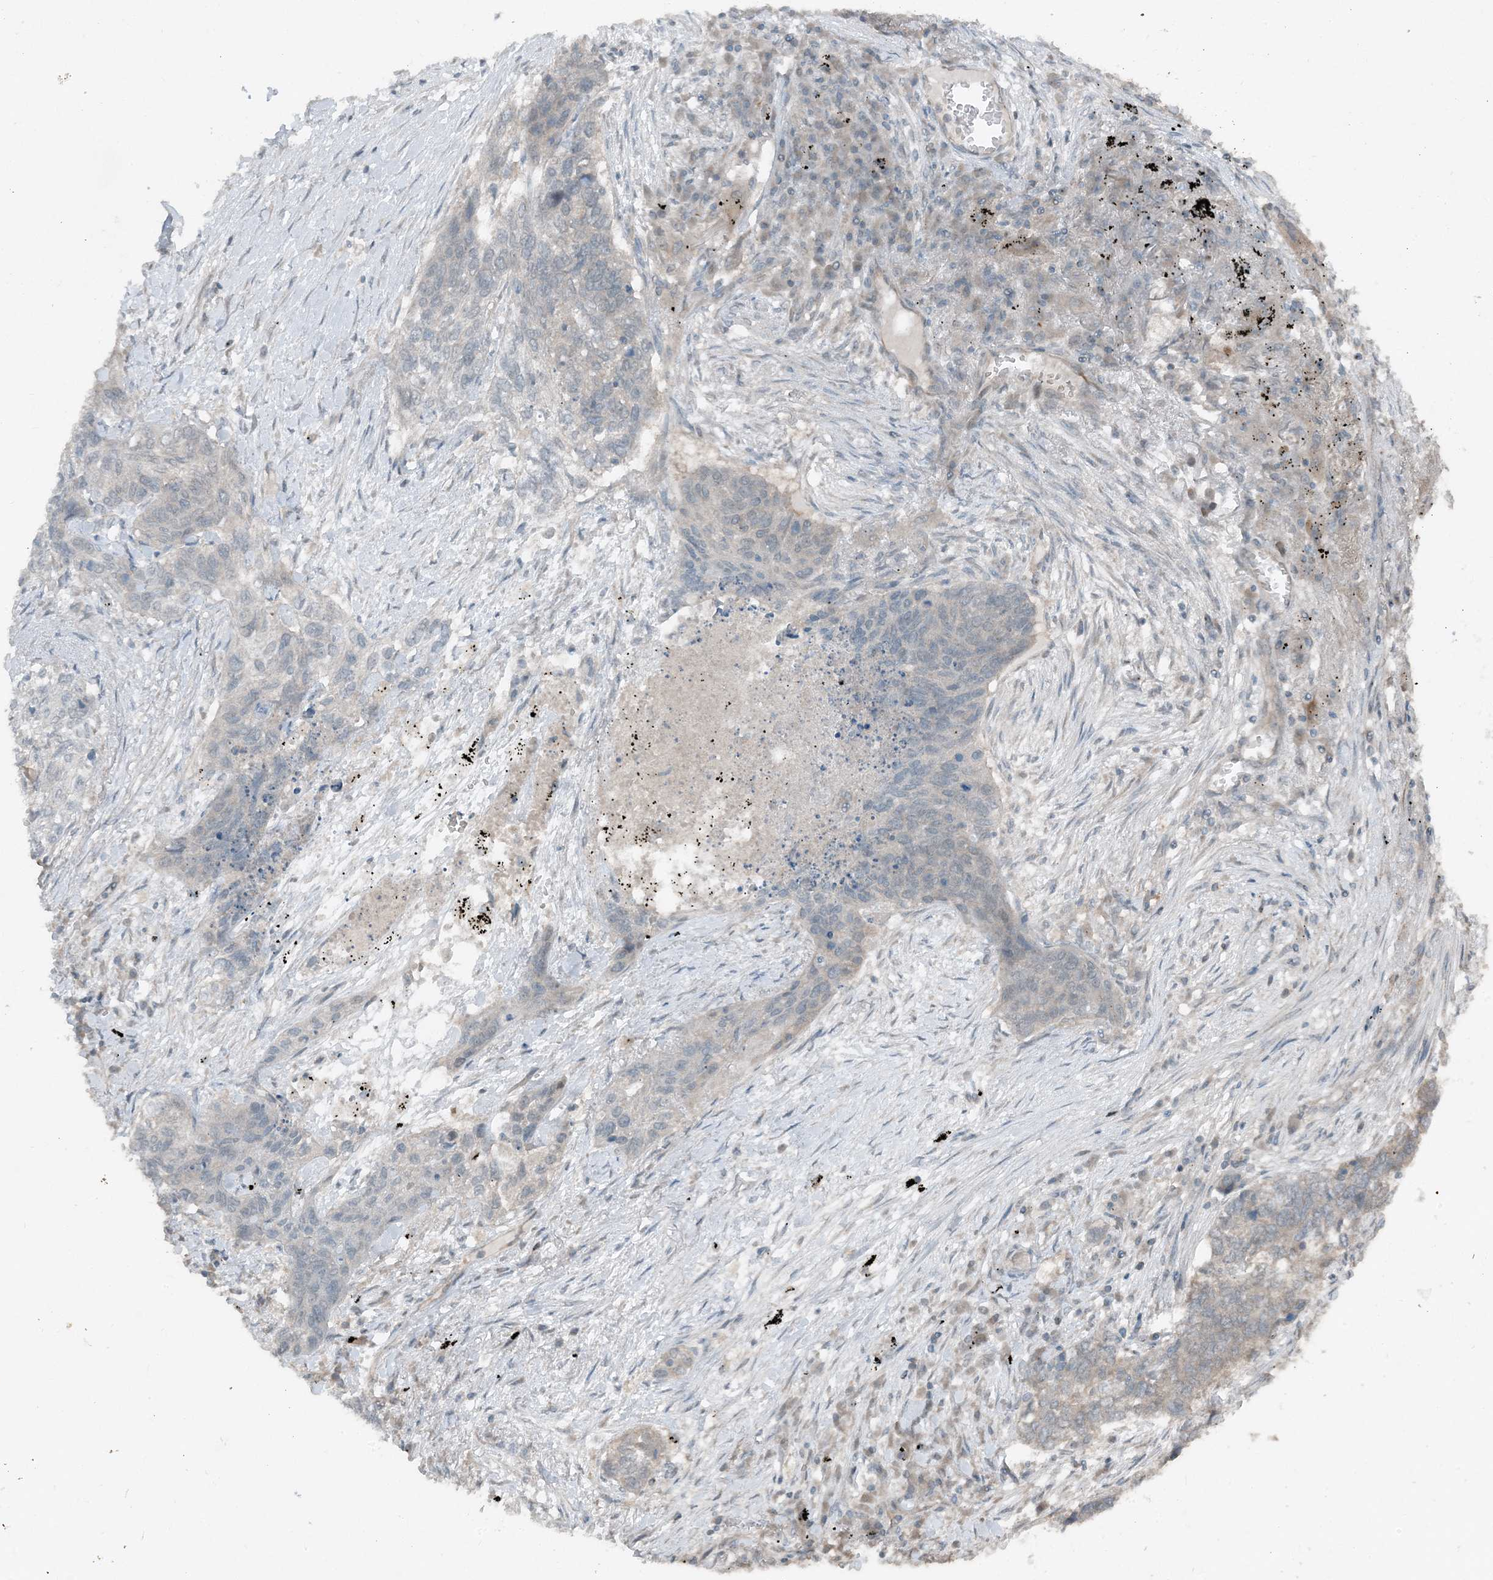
{"staining": {"intensity": "negative", "quantity": "none", "location": "none"}, "tissue": "lung cancer", "cell_type": "Tumor cells", "image_type": "cancer", "snomed": [{"axis": "morphology", "description": "Squamous cell carcinoma, NOS"}, {"axis": "topography", "description": "Lung"}], "caption": "This is an IHC photomicrograph of human squamous cell carcinoma (lung). There is no expression in tumor cells.", "gene": "MITD1", "patient": {"sex": "female", "age": 63}}